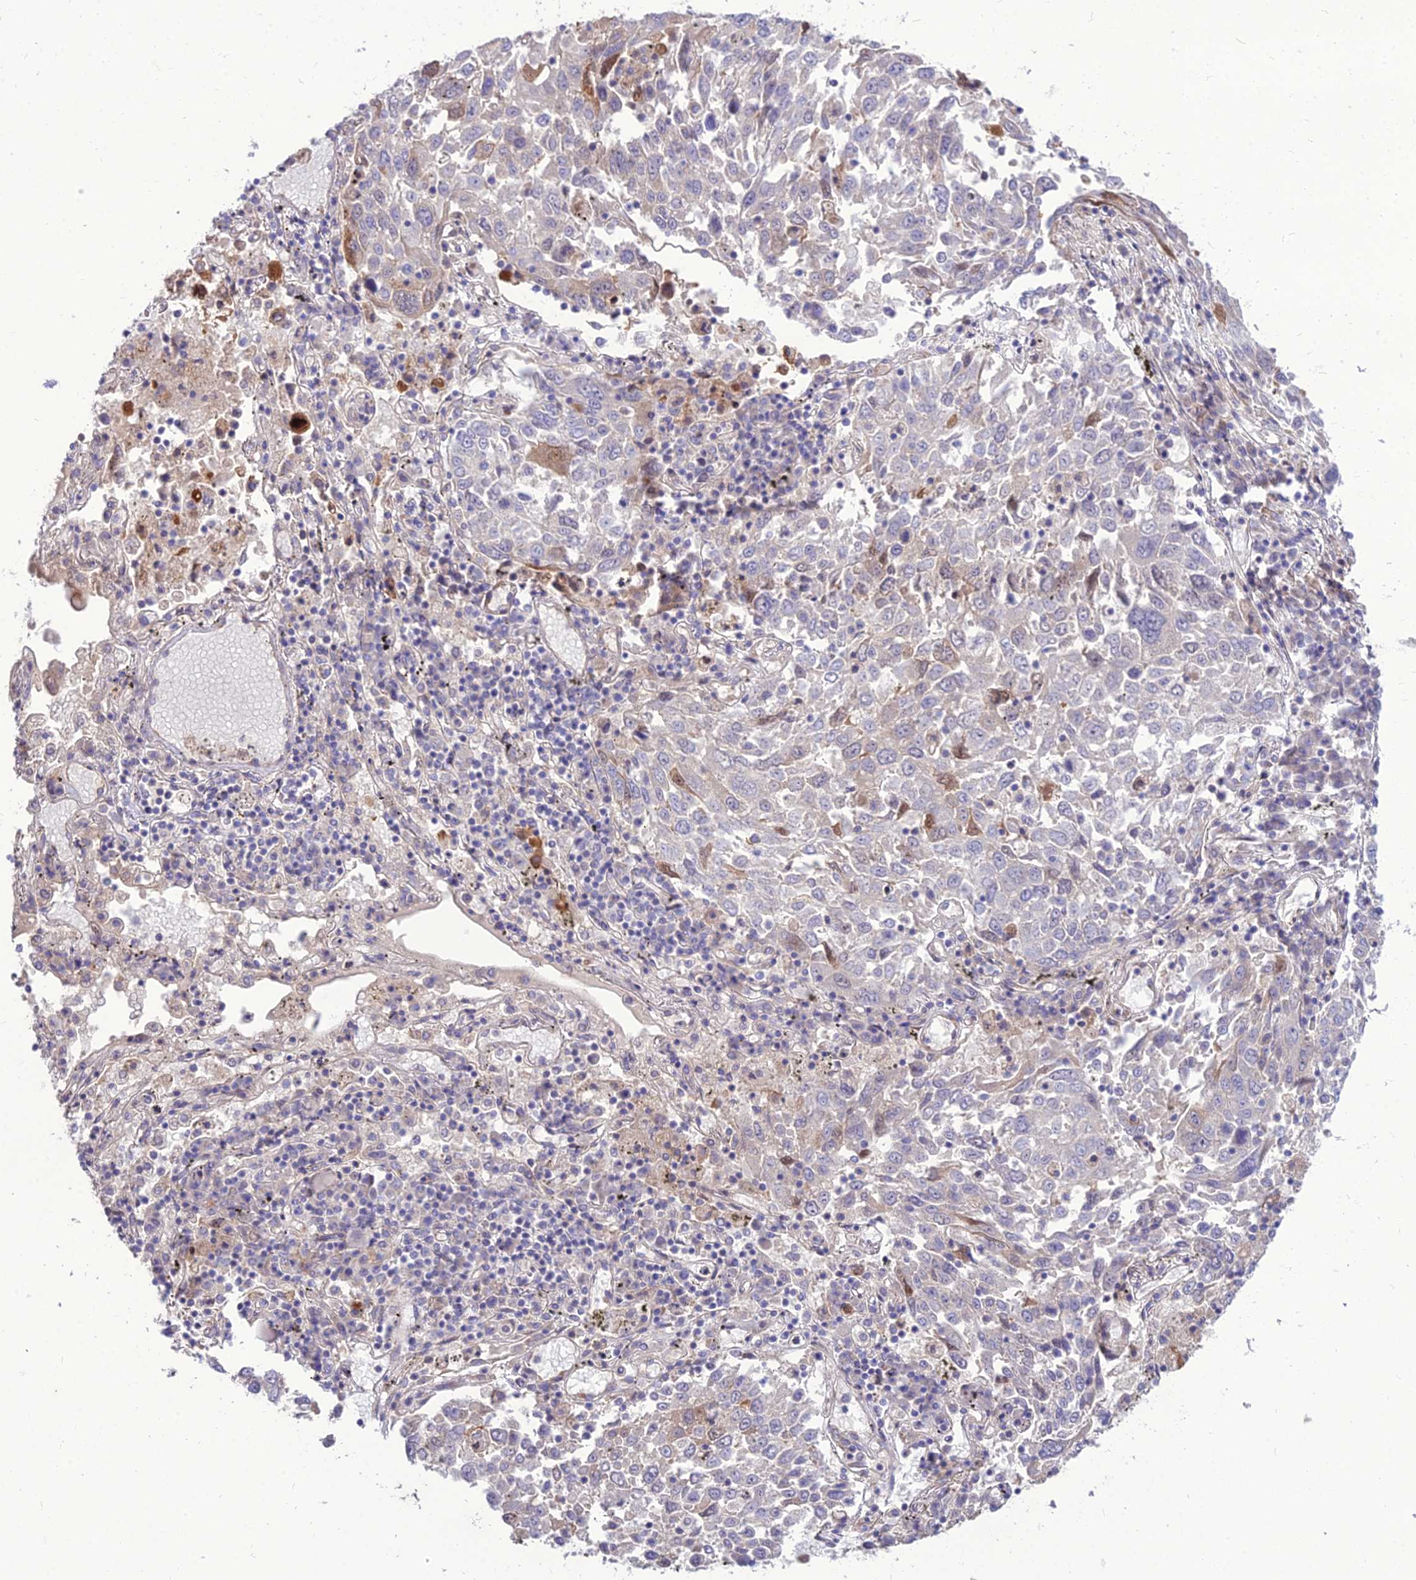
{"staining": {"intensity": "moderate", "quantity": "<25%", "location": "cytoplasmic/membranous"}, "tissue": "lung cancer", "cell_type": "Tumor cells", "image_type": "cancer", "snomed": [{"axis": "morphology", "description": "Squamous cell carcinoma, NOS"}, {"axis": "topography", "description": "Lung"}], "caption": "Tumor cells reveal low levels of moderate cytoplasmic/membranous positivity in about <25% of cells in lung squamous cell carcinoma. Nuclei are stained in blue.", "gene": "SPRYD7", "patient": {"sex": "male", "age": 65}}